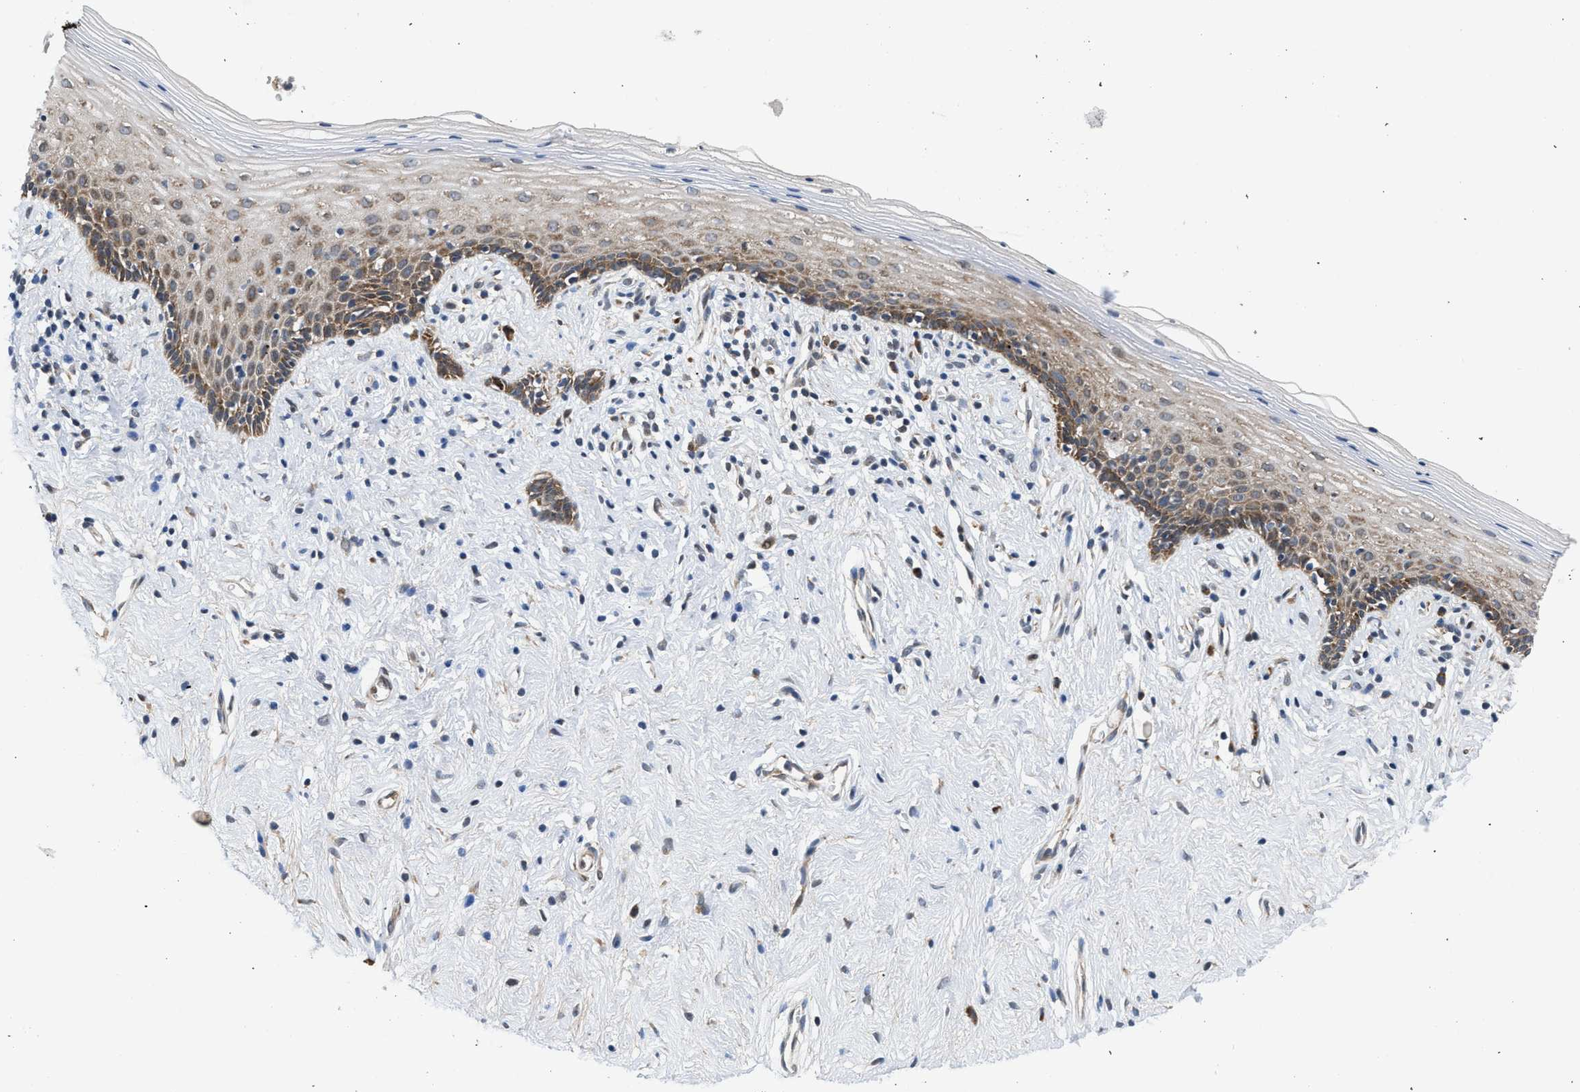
{"staining": {"intensity": "moderate", "quantity": "<25%", "location": "cytoplasmic/membranous"}, "tissue": "vagina", "cell_type": "Squamous epithelial cells", "image_type": "normal", "snomed": [{"axis": "morphology", "description": "Normal tissue, NOS"}, {"axis": "topography", "description": "Vagina"}], "caption": "Immunohistochemical staining of benign vagina reveals low levels of moderate cytoplasmic/membranous staining in approximately <25% of squamous epithelial cells. (DAB (3,3'-diaminobenzidine) IHC, brown staining for protein, blue staining for nuclei).", "gene": "POLG2", "patient": {"sex": "female", "age": 44}}